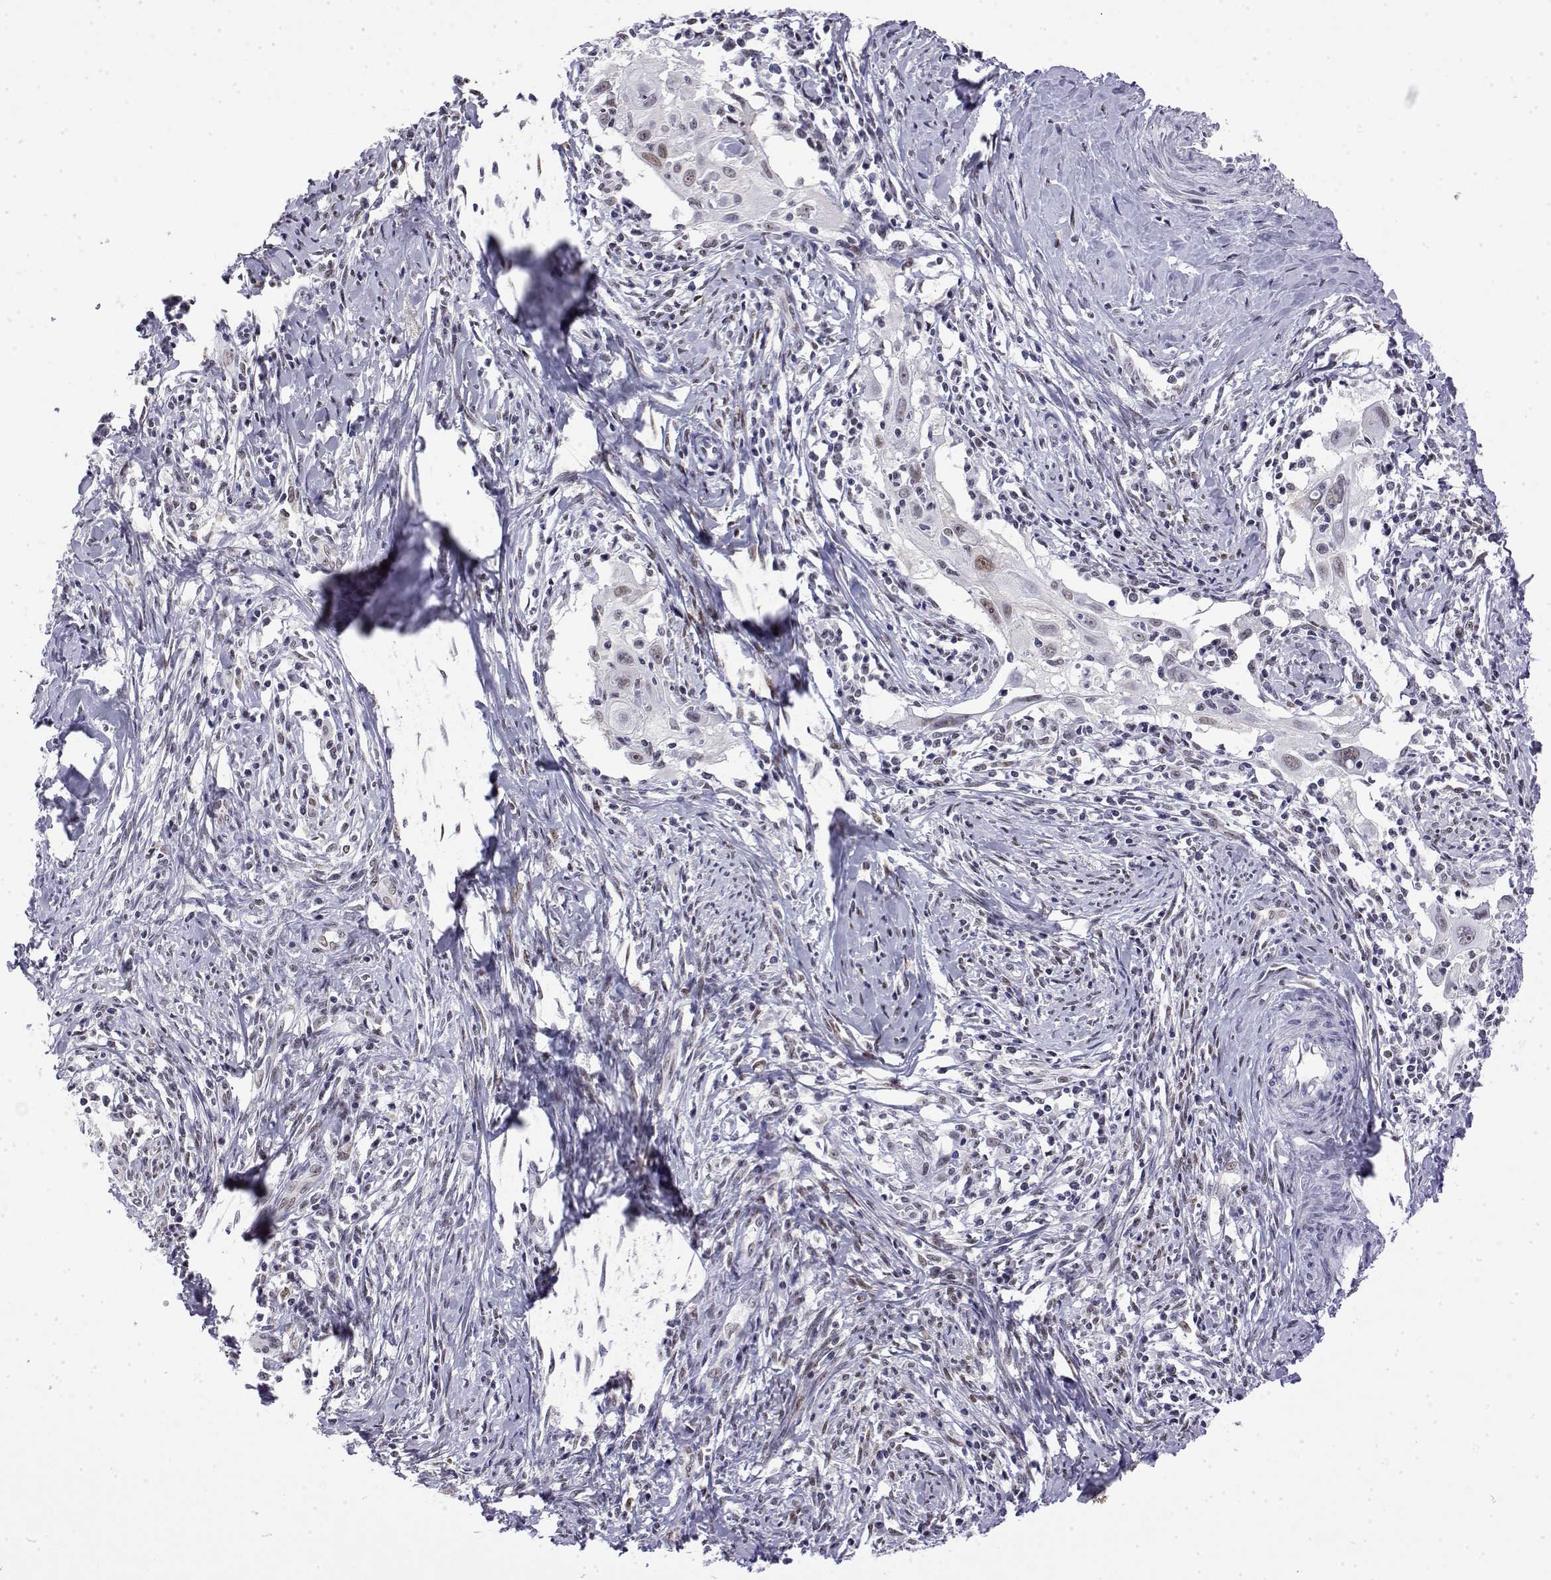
{"staining": {"intensity": "moderate", "quantity": "<25%", "location": "nuclear"}, "tissue": "cervical cancer", "cell_type": "Tumor cells", "image_type": "cancer", "snomed": [{"axis": "morphology", "description": "Squamous cell carcinoma, NOS"}, {"axis": "topography", "description": "Cervix"}], "caption": "This histopathology image exhibits immunohistochemistry staining of cervical cancer (squamous cell carcinoma), with low moderate nuclear expression in approximately <25% of tumor cells.", "gene": "POLDIP3", "patient": {"sex": "female", "age": 30}}